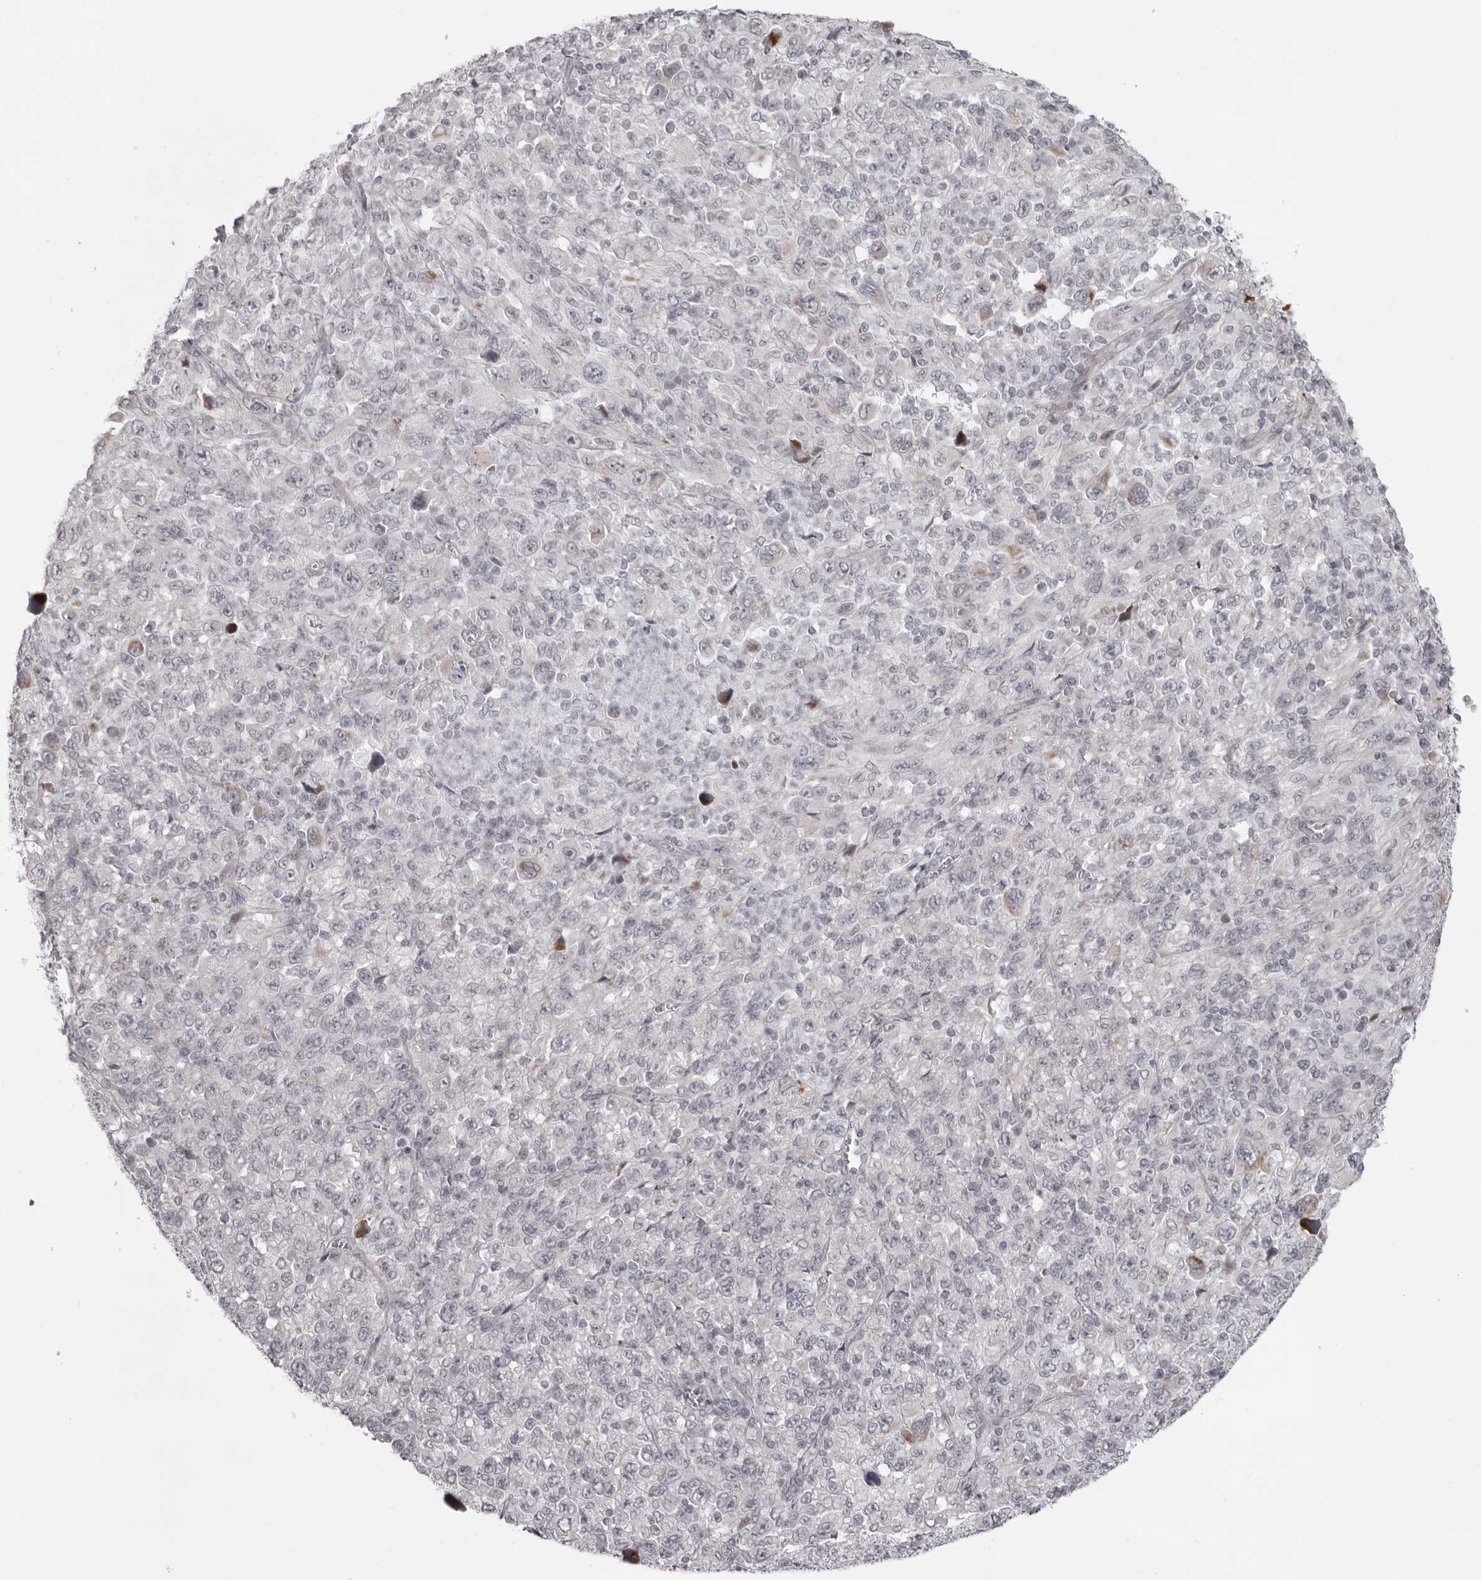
{"staining": {"intensity": "weak", "quantity": "<25%", "location": "cytoplasmic/membranous"}, "tissue": "melanoma", "cell_type": "Tumor cells", "image_type": "cancer", "snomed": [{"axis": "morphology", "description": "Malignant melanoma, Metastatic site"}, {"axis": "topography", "description": "Skin"}], "caption": "This is a image of immunohistochemistry staining of malignant melanoma (metastatic site), which shows no positivity in tumor cells.", "gene": "NUDT18", "patient": {"sex": "female", "age": 56}}